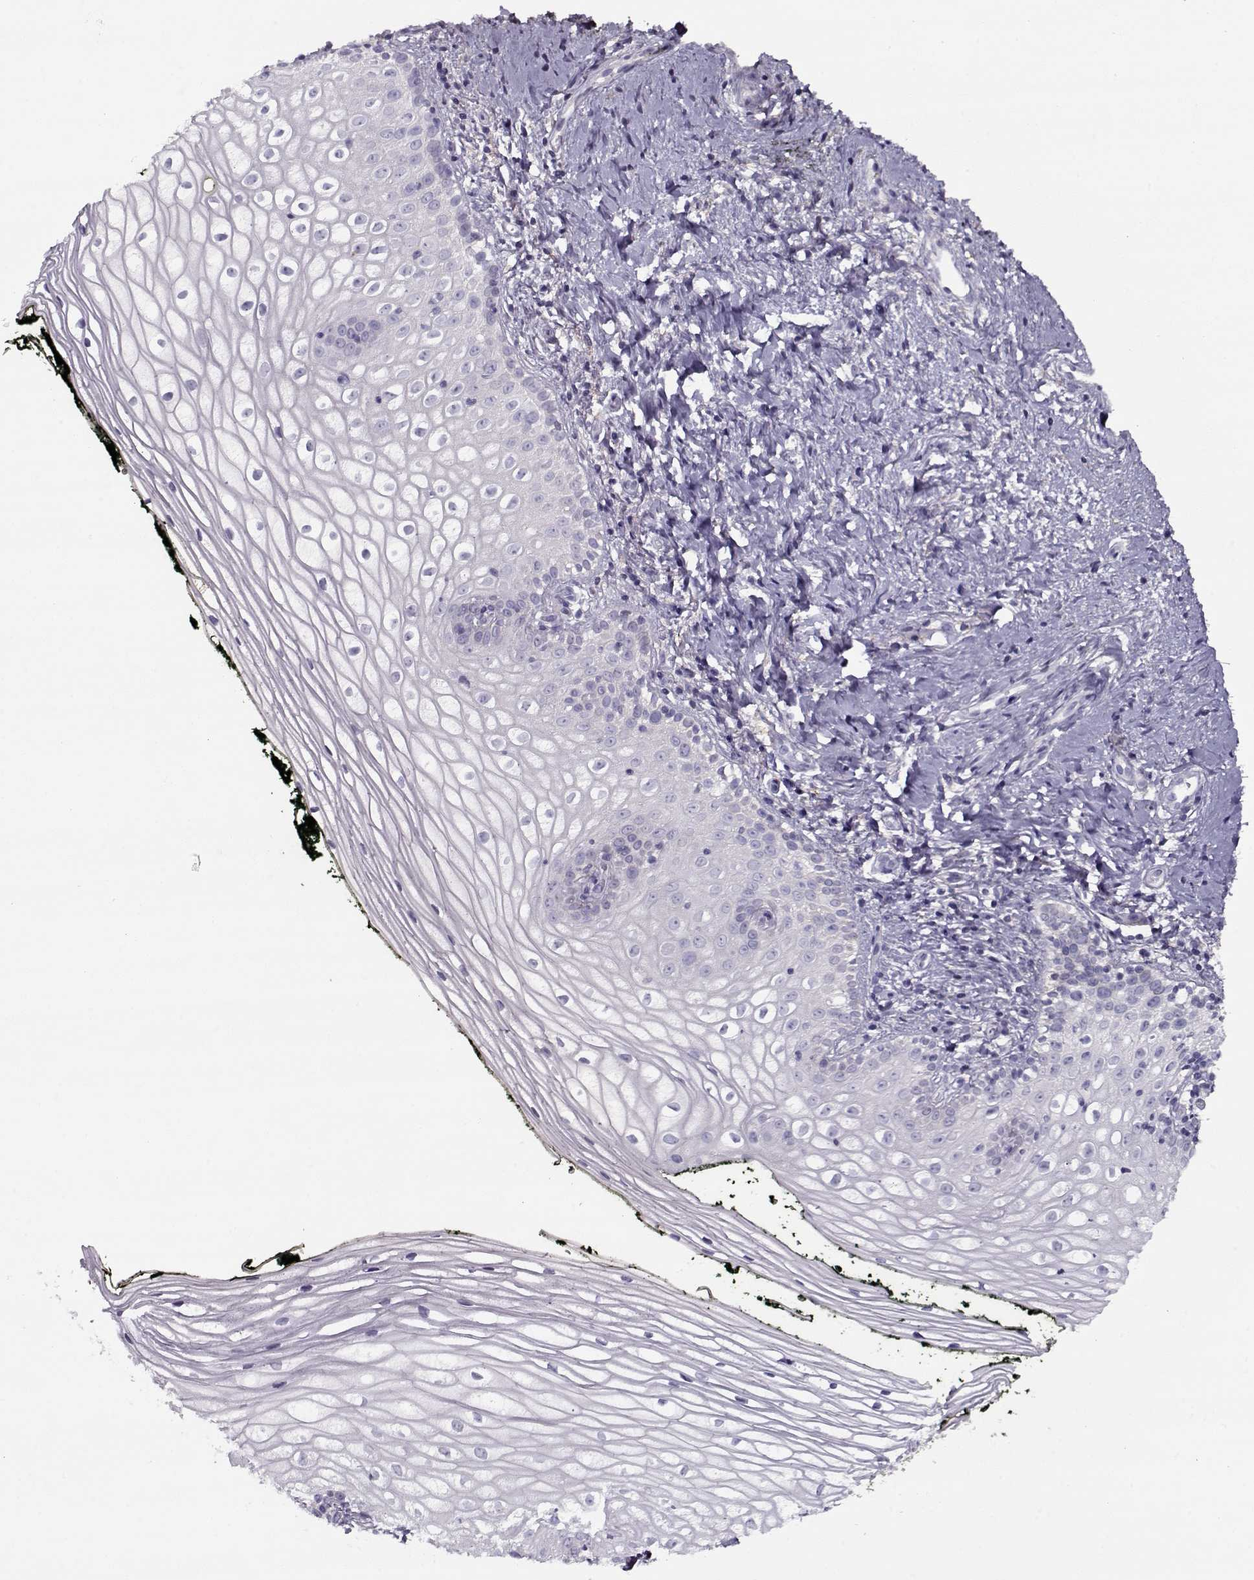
{"staining": {"intensity": "negative", "quantity": "none", "location": "none"}, "tissue": "vagina", "cell_type": "Squamous epithelial cells", "image_type": "normal", "snomed": [{"axis": "morphology", "description": "Normal tissue, NOS"}, {"axis": "topography", "description": "Vagina"}], "caption": "Squamous epithelial cells are negative for protein expression in benign human vagina.", "gene": "PP2D1", "patient": {"sex": "female", "age": 47}}